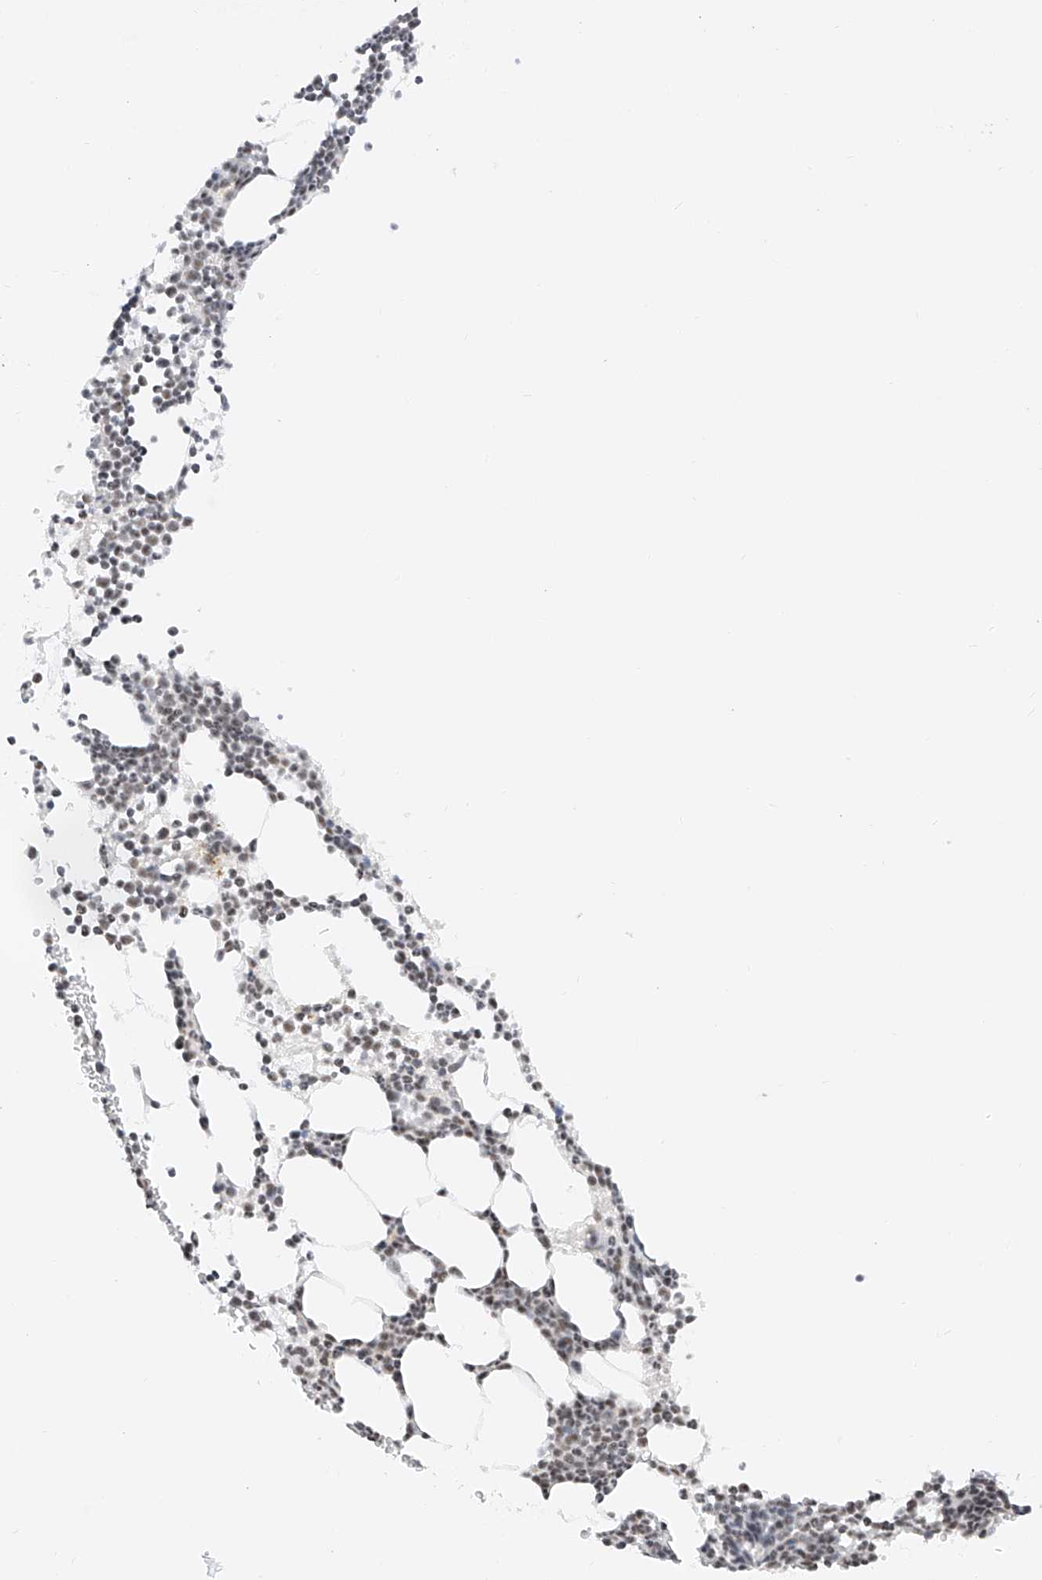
{"staining": {"intensity": "negative", "quantity": "none", "location": "none"}, "tissue": "bone marrow", "cell_type": "Hematopoietic cells", "image_type": "normal", "snomed": [{"axis": "morphology", "description": "Normal tissue, NOS"}, {"axis": "topography", "description": "Bone marrow"}], "caption": "DAB immunohistochemical staining of benign human bone marrow reveals no significant expression in hematopoietic cells. (Brightfield microscopy of DAB immunohistochemistry at high magnification).", "gene": "NRF1", "patient": {"sex": "female", "age": 67}}